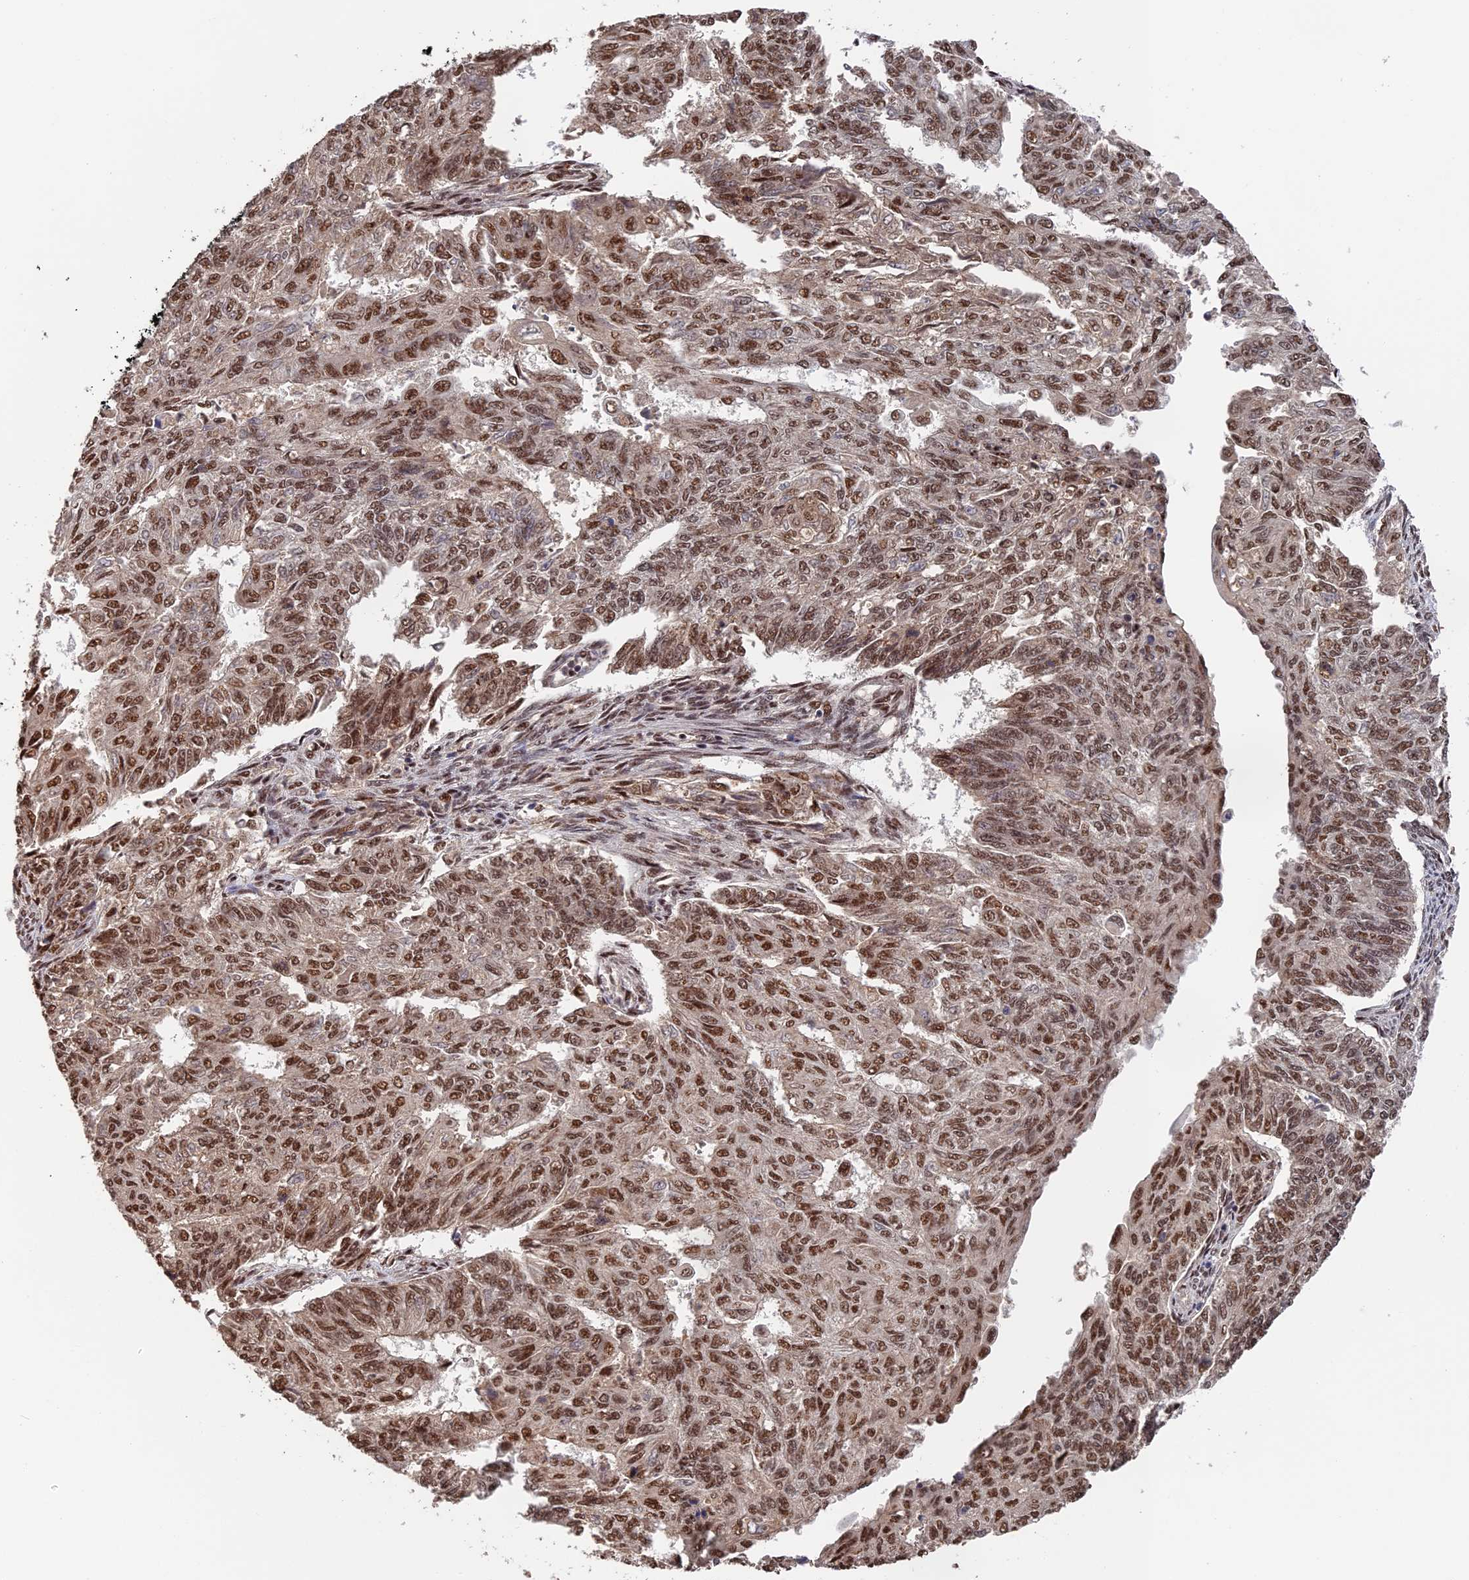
{"staining": {"intensity": "moderate", "quantity": ">75%", "location": "nuclear"}, "tissue": "endometrial cancer", "cell_type": "Tumor cells", "image_type": "cancer", "snomed": [{"axis": "morphology", "description": "Adenocarcinoma, NOS"}, {"axis": "topography", "description": "Endometrium"}], "caption": "Immunohistochemical staining of endometrial cancer demonstrates moderate nuclear protein expression in approximately >75% of tumor cells.", "gene": "OSBPL1A", "patient": {"sex": "female", "age": 32}}